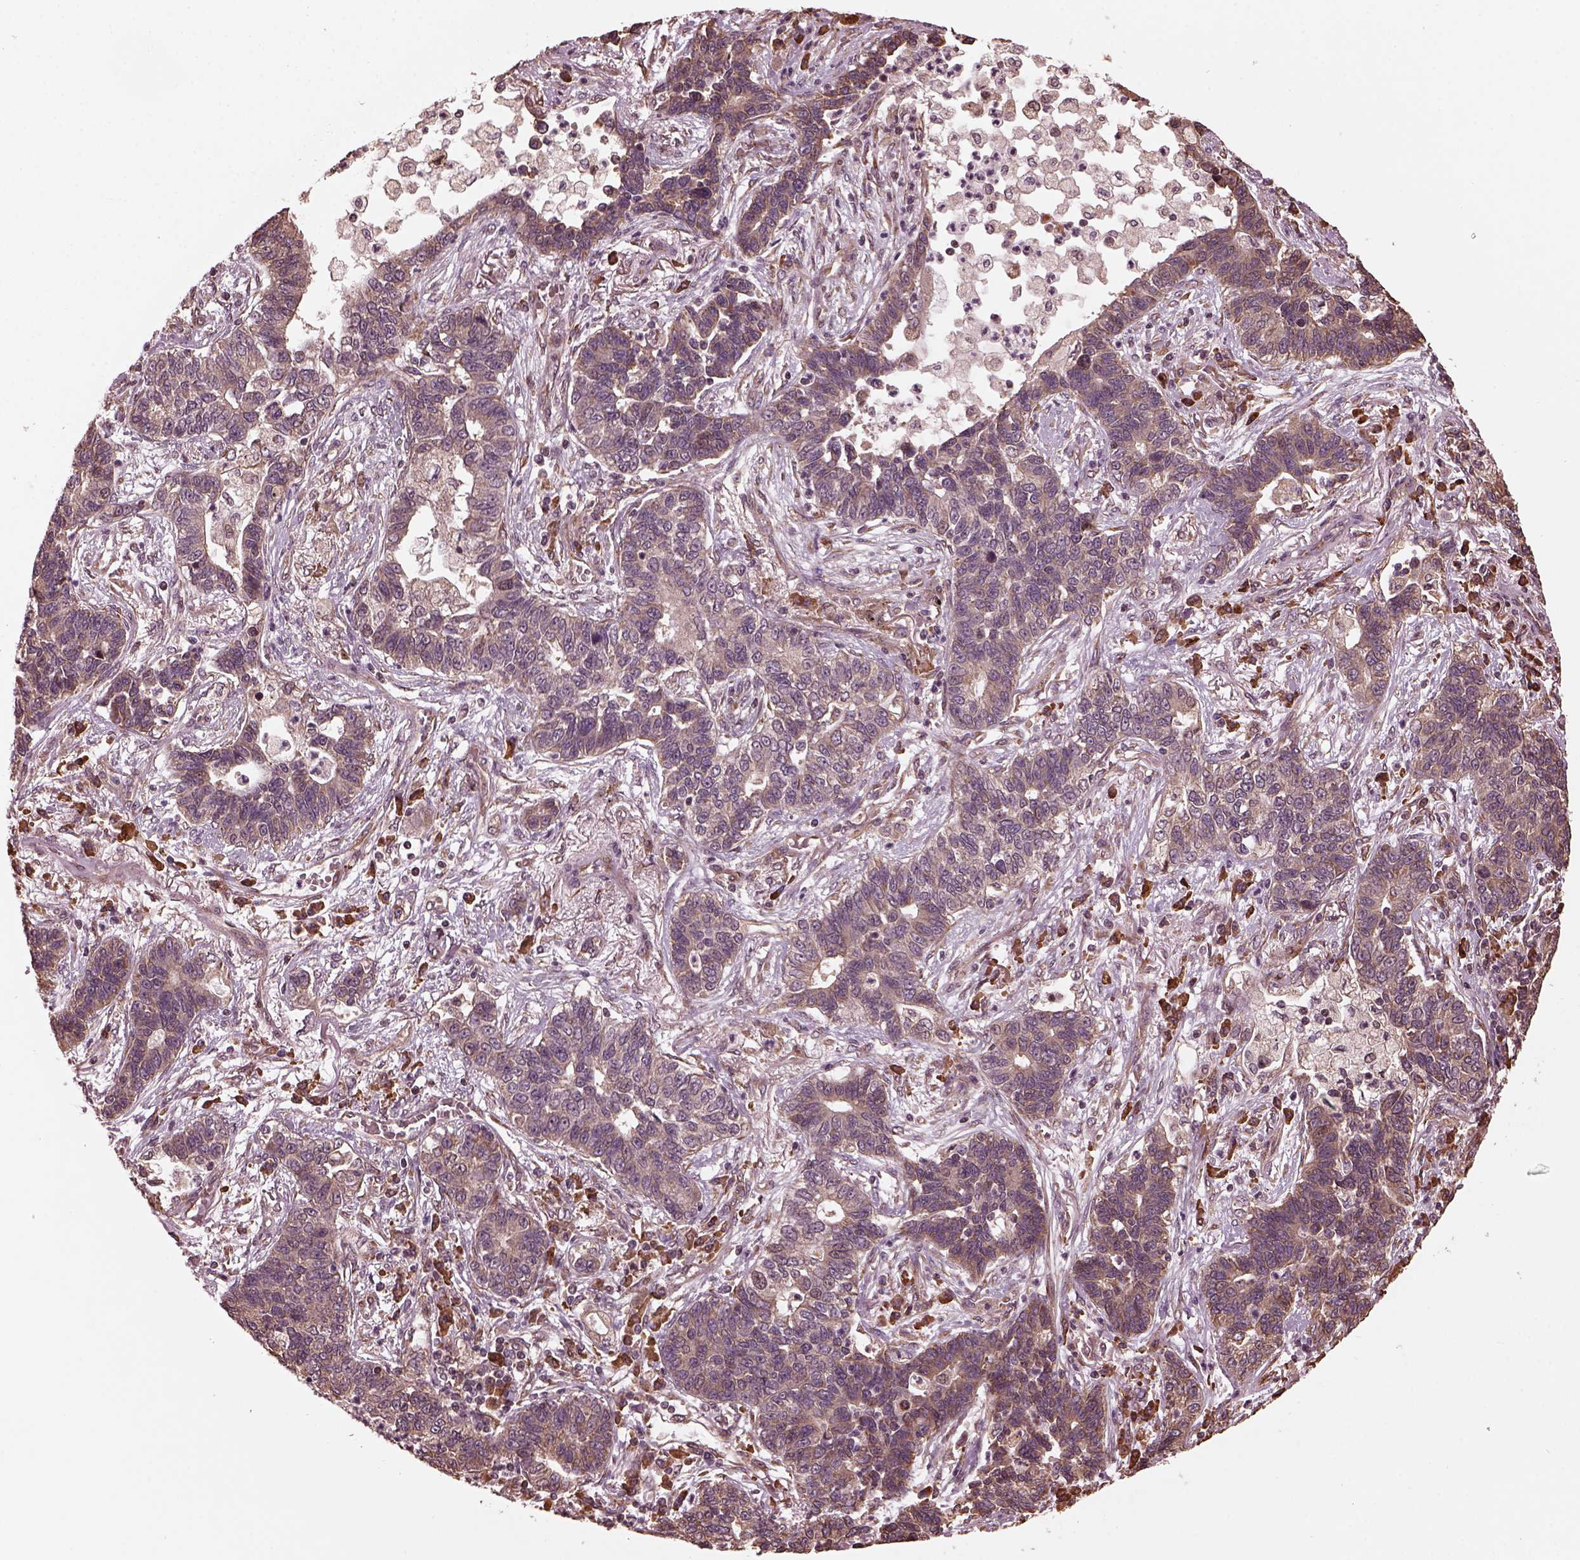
{"staining": {"intensity": "weak", "quantity": "25%-75%", "location": "cytoplasmic/membranous"}, "tissue": "lung cancer", "cell_type": "Tumor cells", "image_type": "cancer", "snomed": [{"axis": "morphology", "description": "Adenocarcinoma, NOS"}, {"axis": "topography", "description": "Lung"}], "caption": "Weak cytoplasmic/membranous protein expression is appreciated in approximately 25%-75% of tumor cells in lung cancer.", "gene": "ZNF292", "patient": {"sex": "female", "age": 57}}